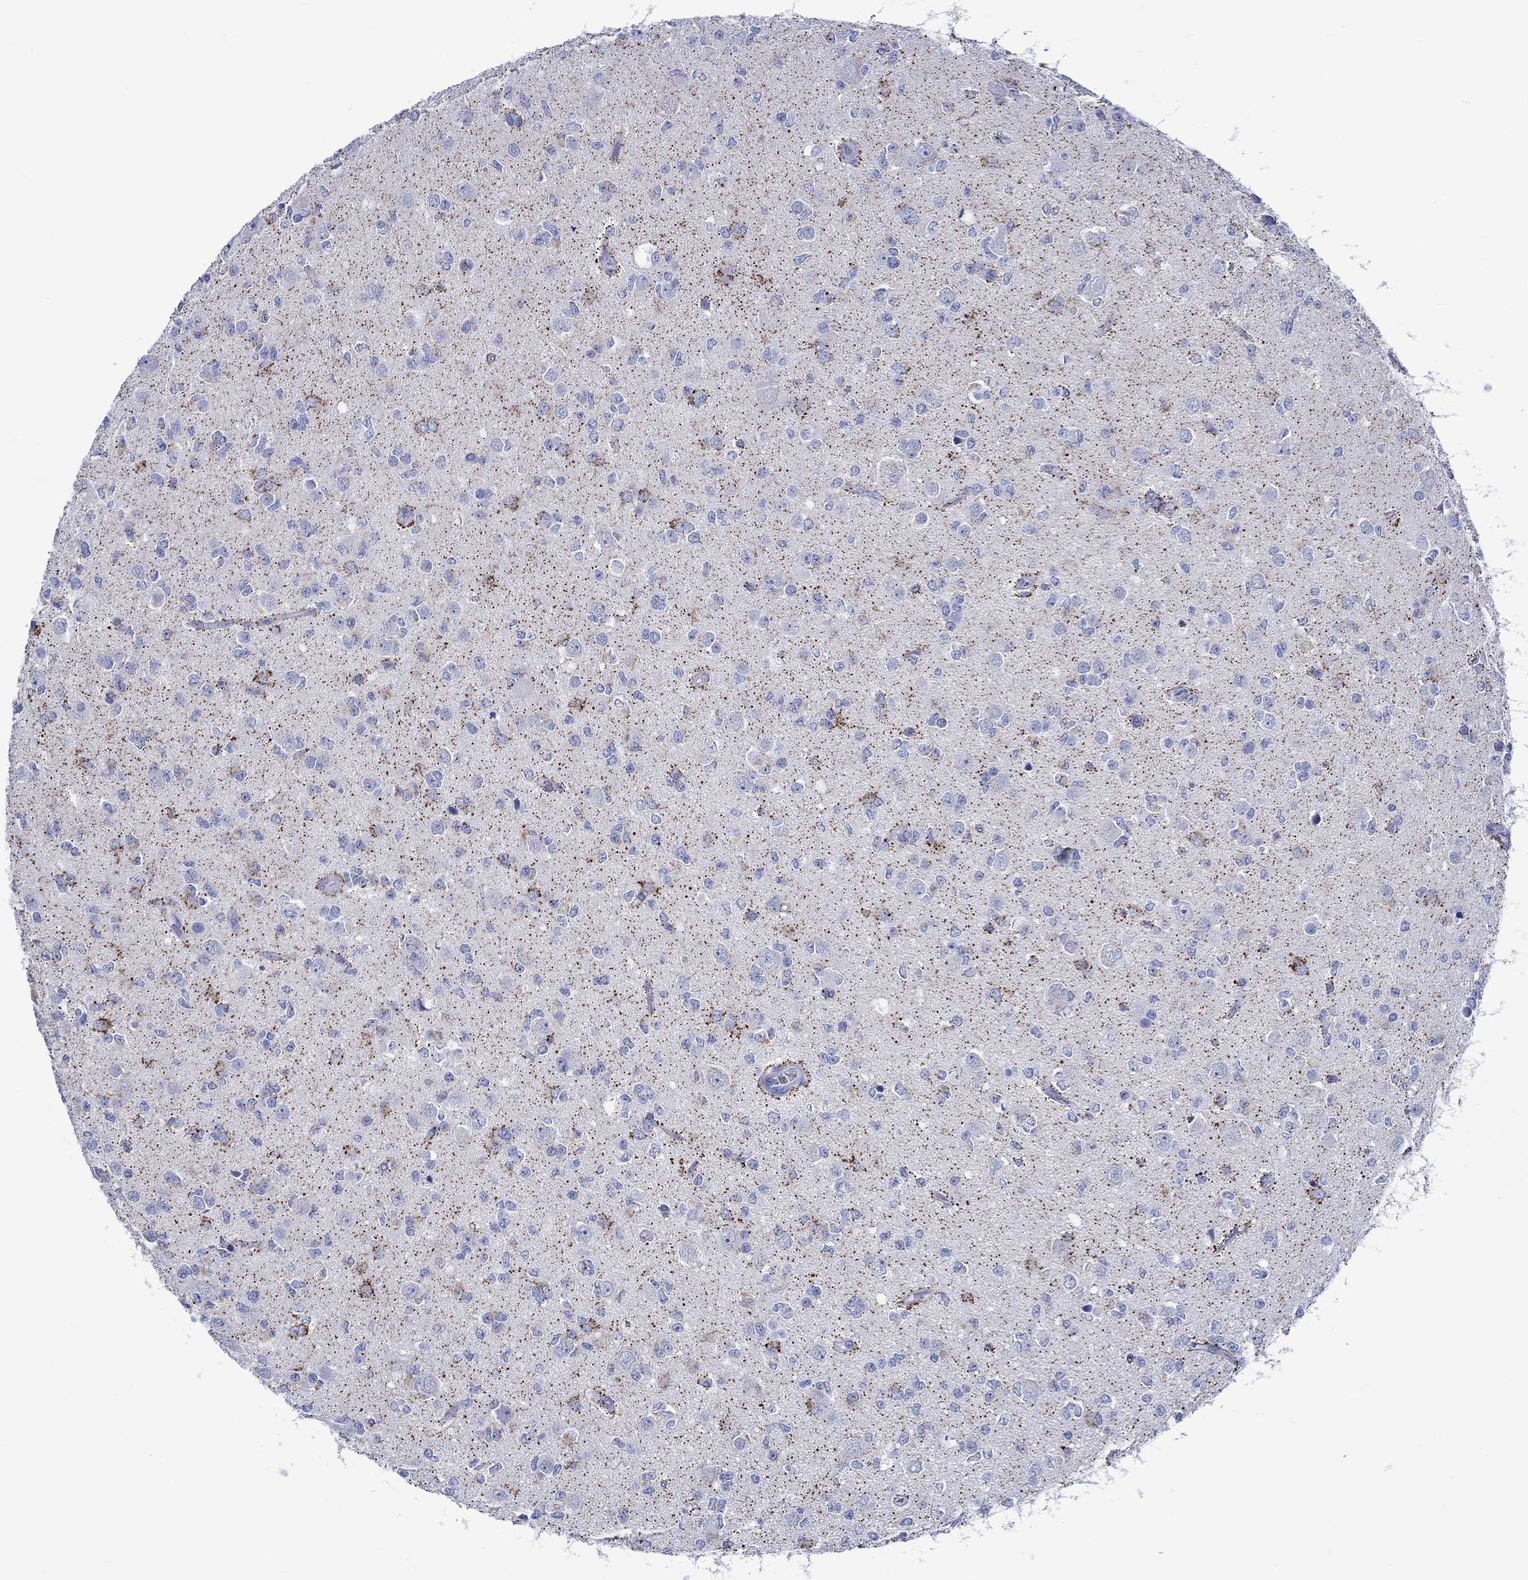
{"staining": {"intensity": "negative", "quantity": "none", "location": "none"}, "tissue": "glioma", "cell_type": "Tumor cells", "image_type": "cancer", "snomed": [{"axis": "morphology", "description": "Glioma, malignant, Low grade"}, {"axis": "topography", "description": "Brain"}], "caption": "Immunohistochemical staining of human glioma exhibits no significant expression in tumor cells.", "gene": "KLHL33", "patient": {"sex": "female", "age": 45}}